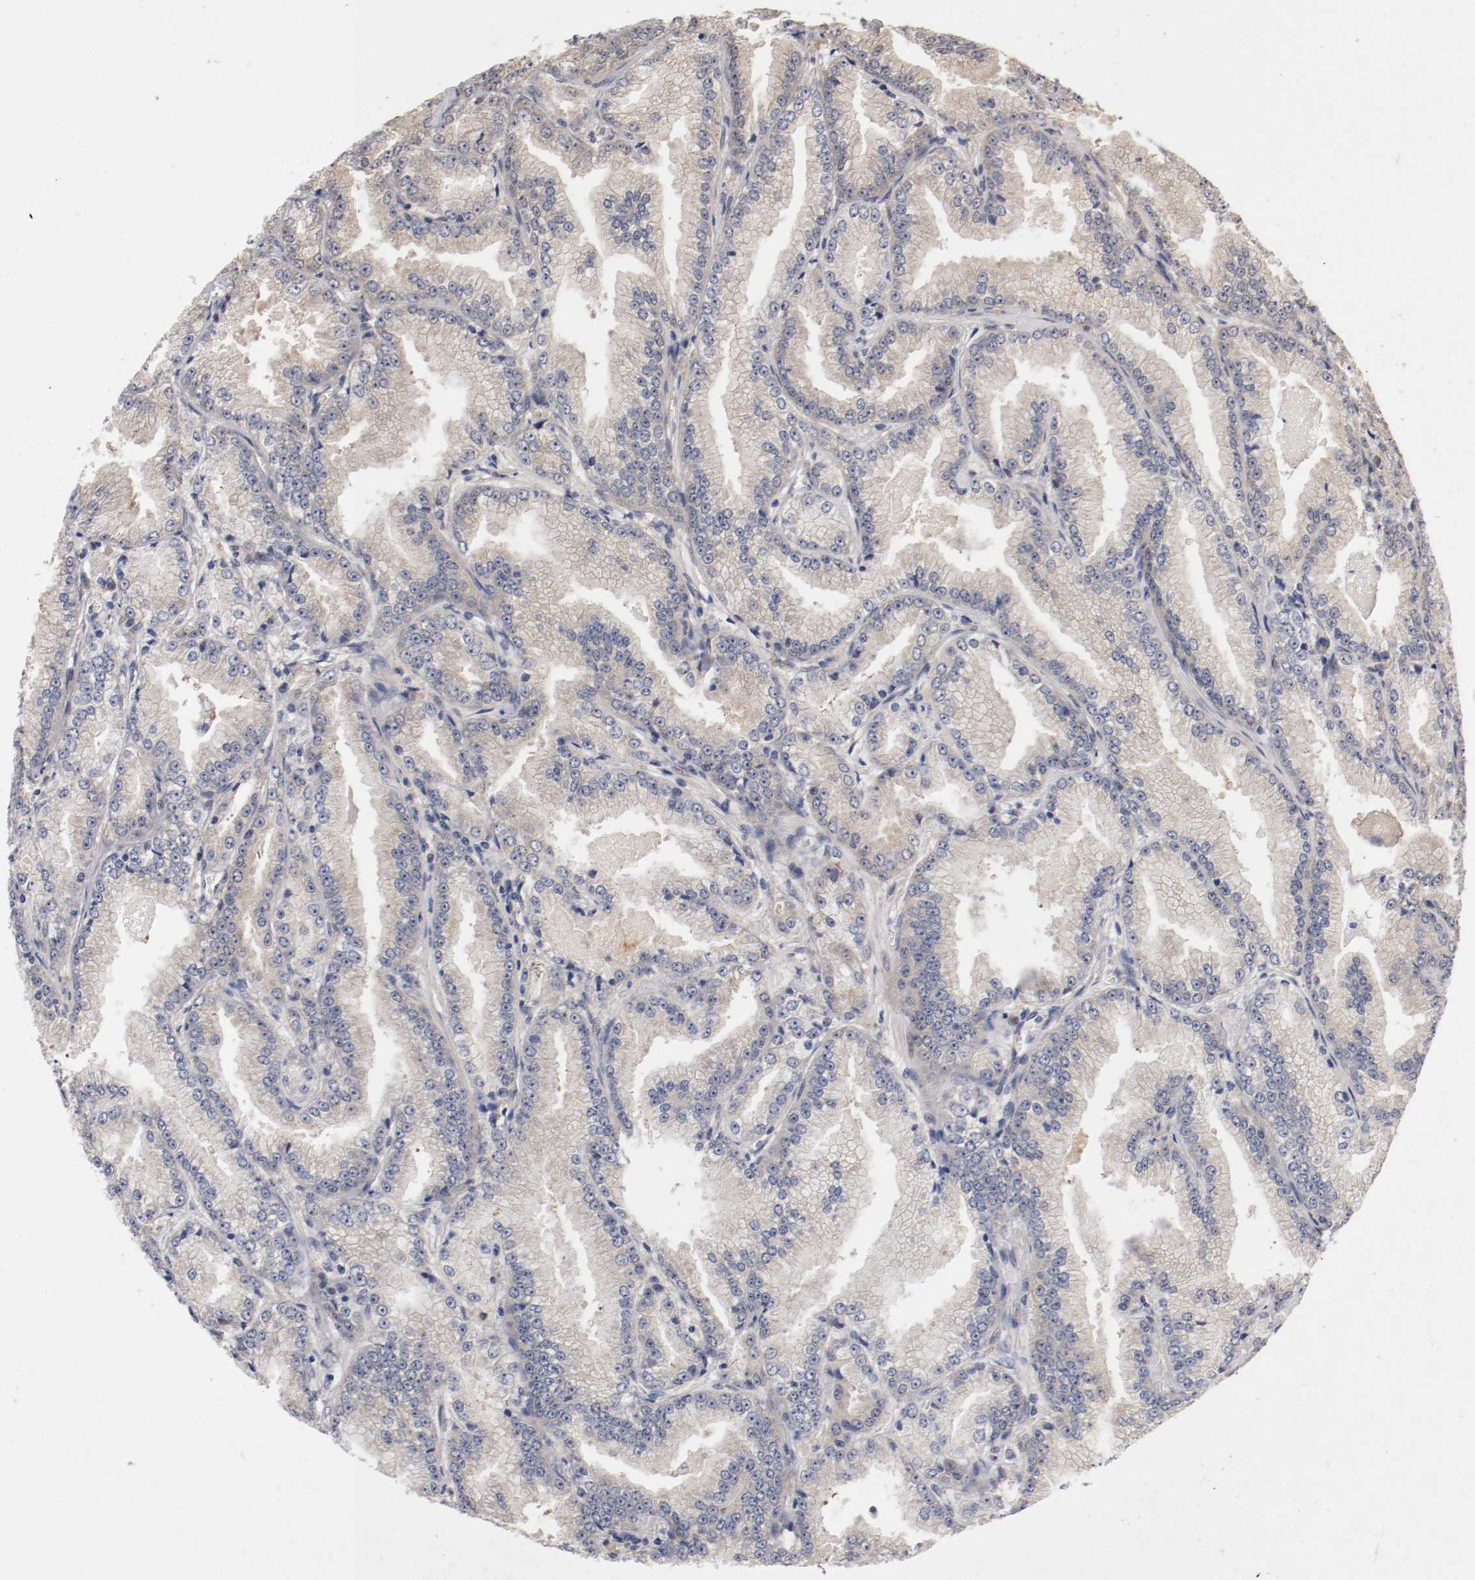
{"staining": {"intensity": "weak", "quantity": "<25%", "location": "cytoplasmic/membranous"}, "tissue": "prostate cancer", "cell_type": "Tumor cells", "image_type": "cancer", "snomed": [{"axis": "morphology", "description": "Adenocarcinoma, High grade"}, {"axis": "topography", "description": "Prostate"}], "caption": "The image displays no staining of tumor cells in prostate cancer (adenocarcinoma (high-grade)). (Brightfield microscopy of DAB (3,3'-diaminobenzidine) immunohistochemistry (IHC) at high magnification).", "gene": "DNMT3B", "patient": {"sex": "male", "age": 61}}